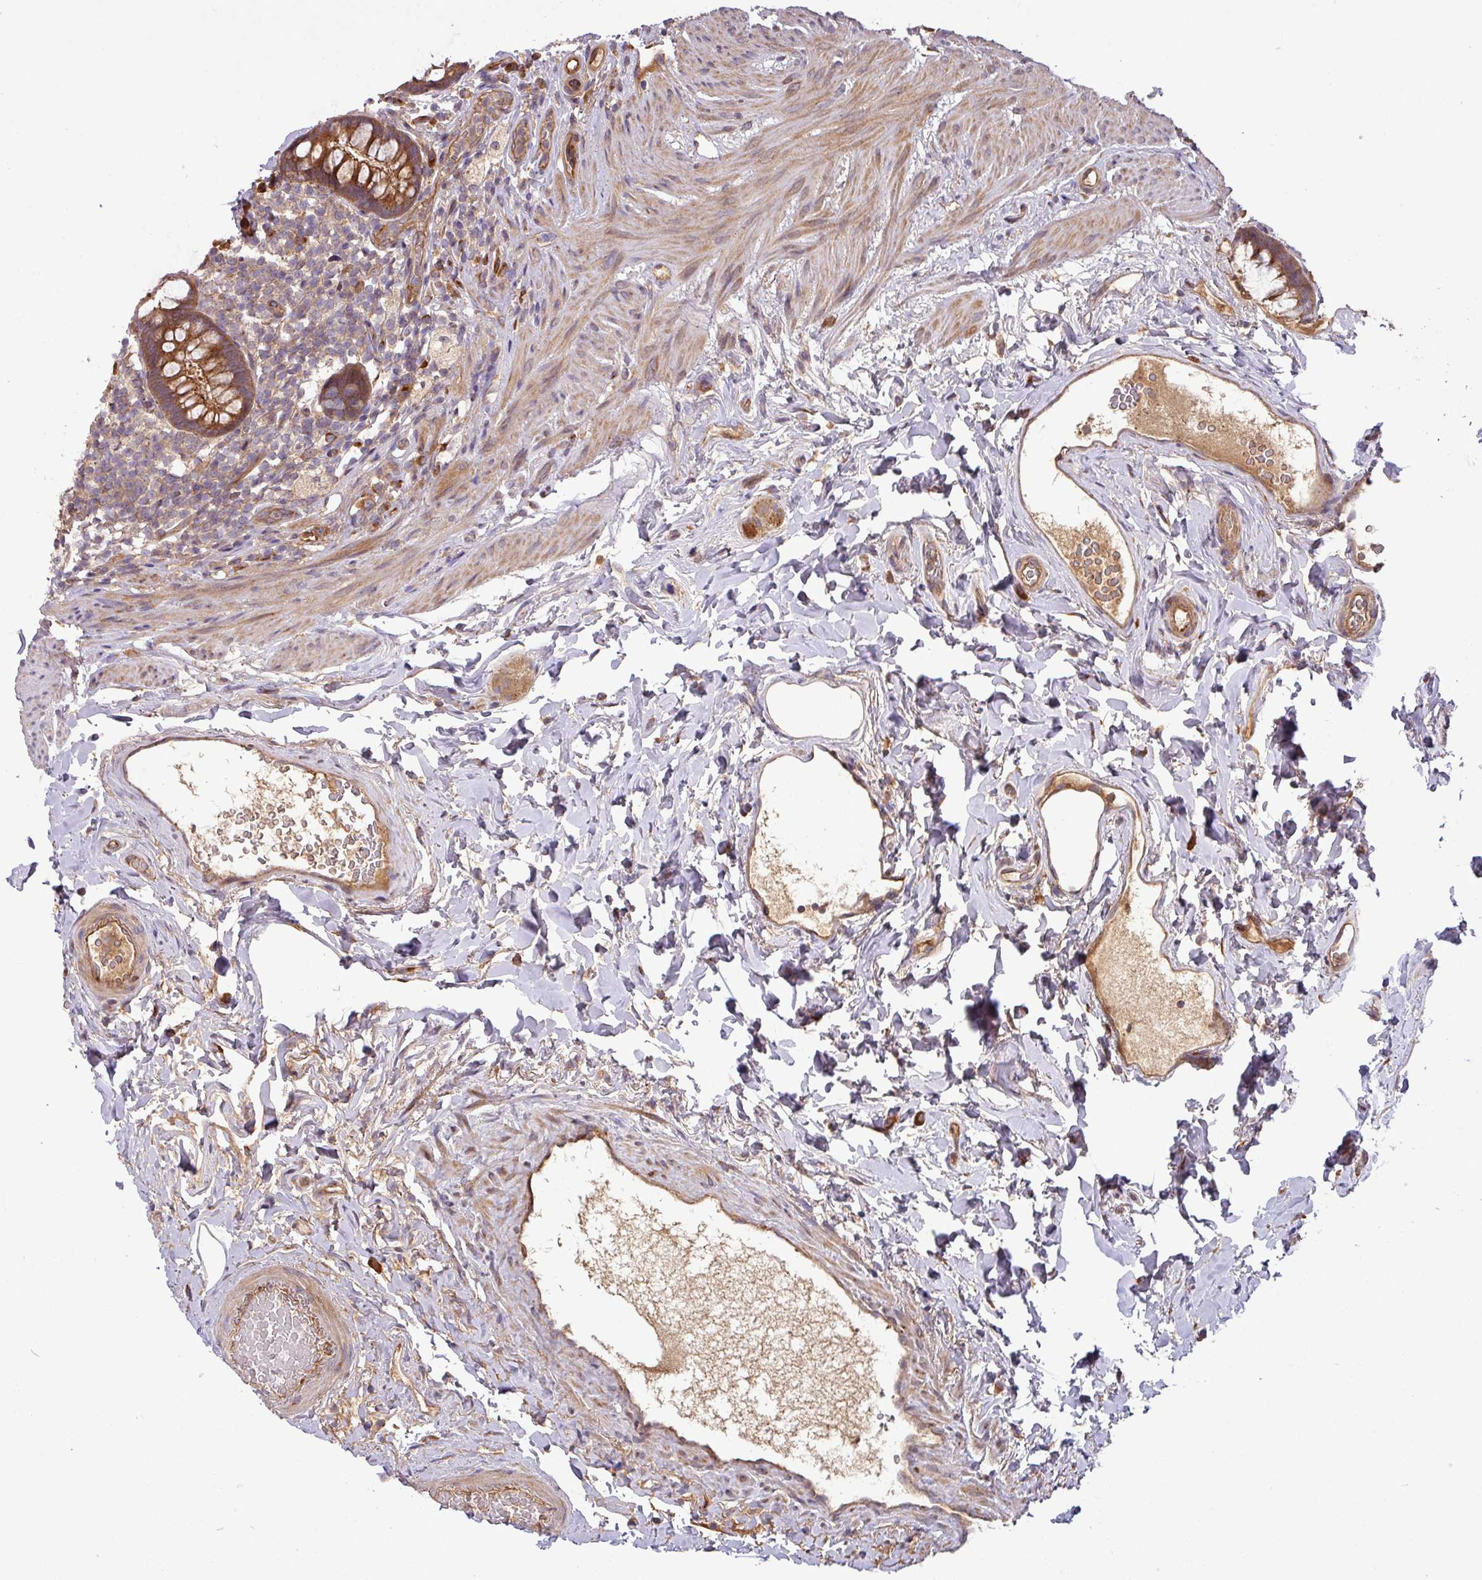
{"staining": {"intensity": "strong", "quantity": ">75%", "location": "cytoplasmic/membranous"}, "tissue": "rectum", "cell_type": "Glandular cells", "image_type": "normal", "snomed": [{"axis": "morphology", "description": "Normal tissue, NOS"}, {"axis": "topography", "description": "Rectum"}, {"axis": "topography", "description": "Peripheral nerve tissue"}], "caption": "About >75% of glandular cells in normal human rectum demonstrate strong cytoplasmic/membranous protein staining as visualized by brown immunohistochemical staining.", "gene": "ART1", "patient": {"sex": "female", "age": 69}}